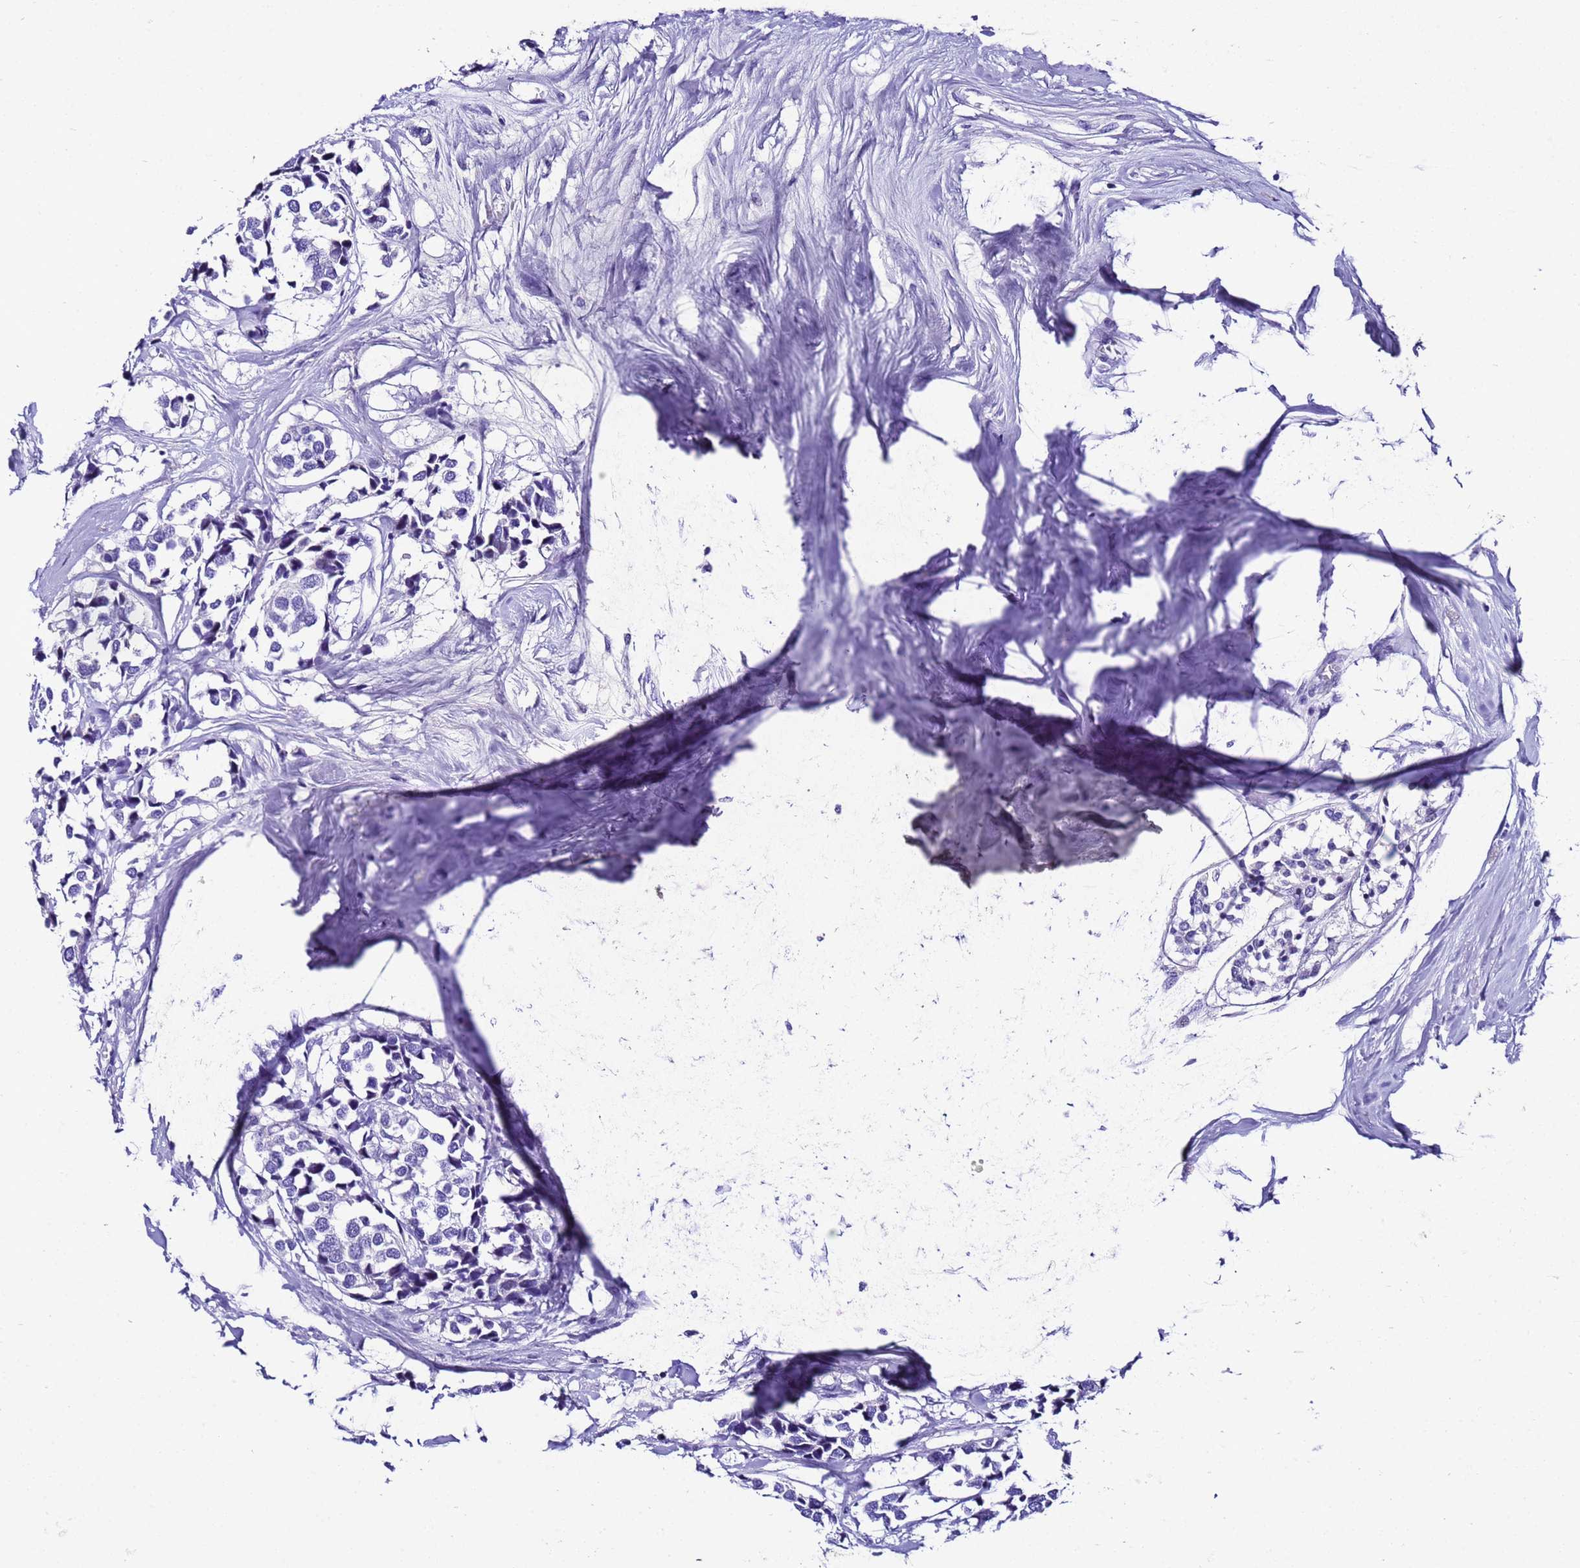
{"staining": {"intensity": "negative", "quantity": "none", "location": "none"}, "tissue": "breast cancer", "cell_type": "Tumor cells", "image_type": "cancer", "snomed": [{"axis": "morphology", "description": "Duct carcinoma"}, {"axis": "topography", "description": "Breast"}], "caption": "Breast cancer (intraductal carcinoma) stained for a protein using immunohistochemistry shows no staining tumor cells.", "gene": "ZNF417", "patient": {"sex": "female", "age": 83}}